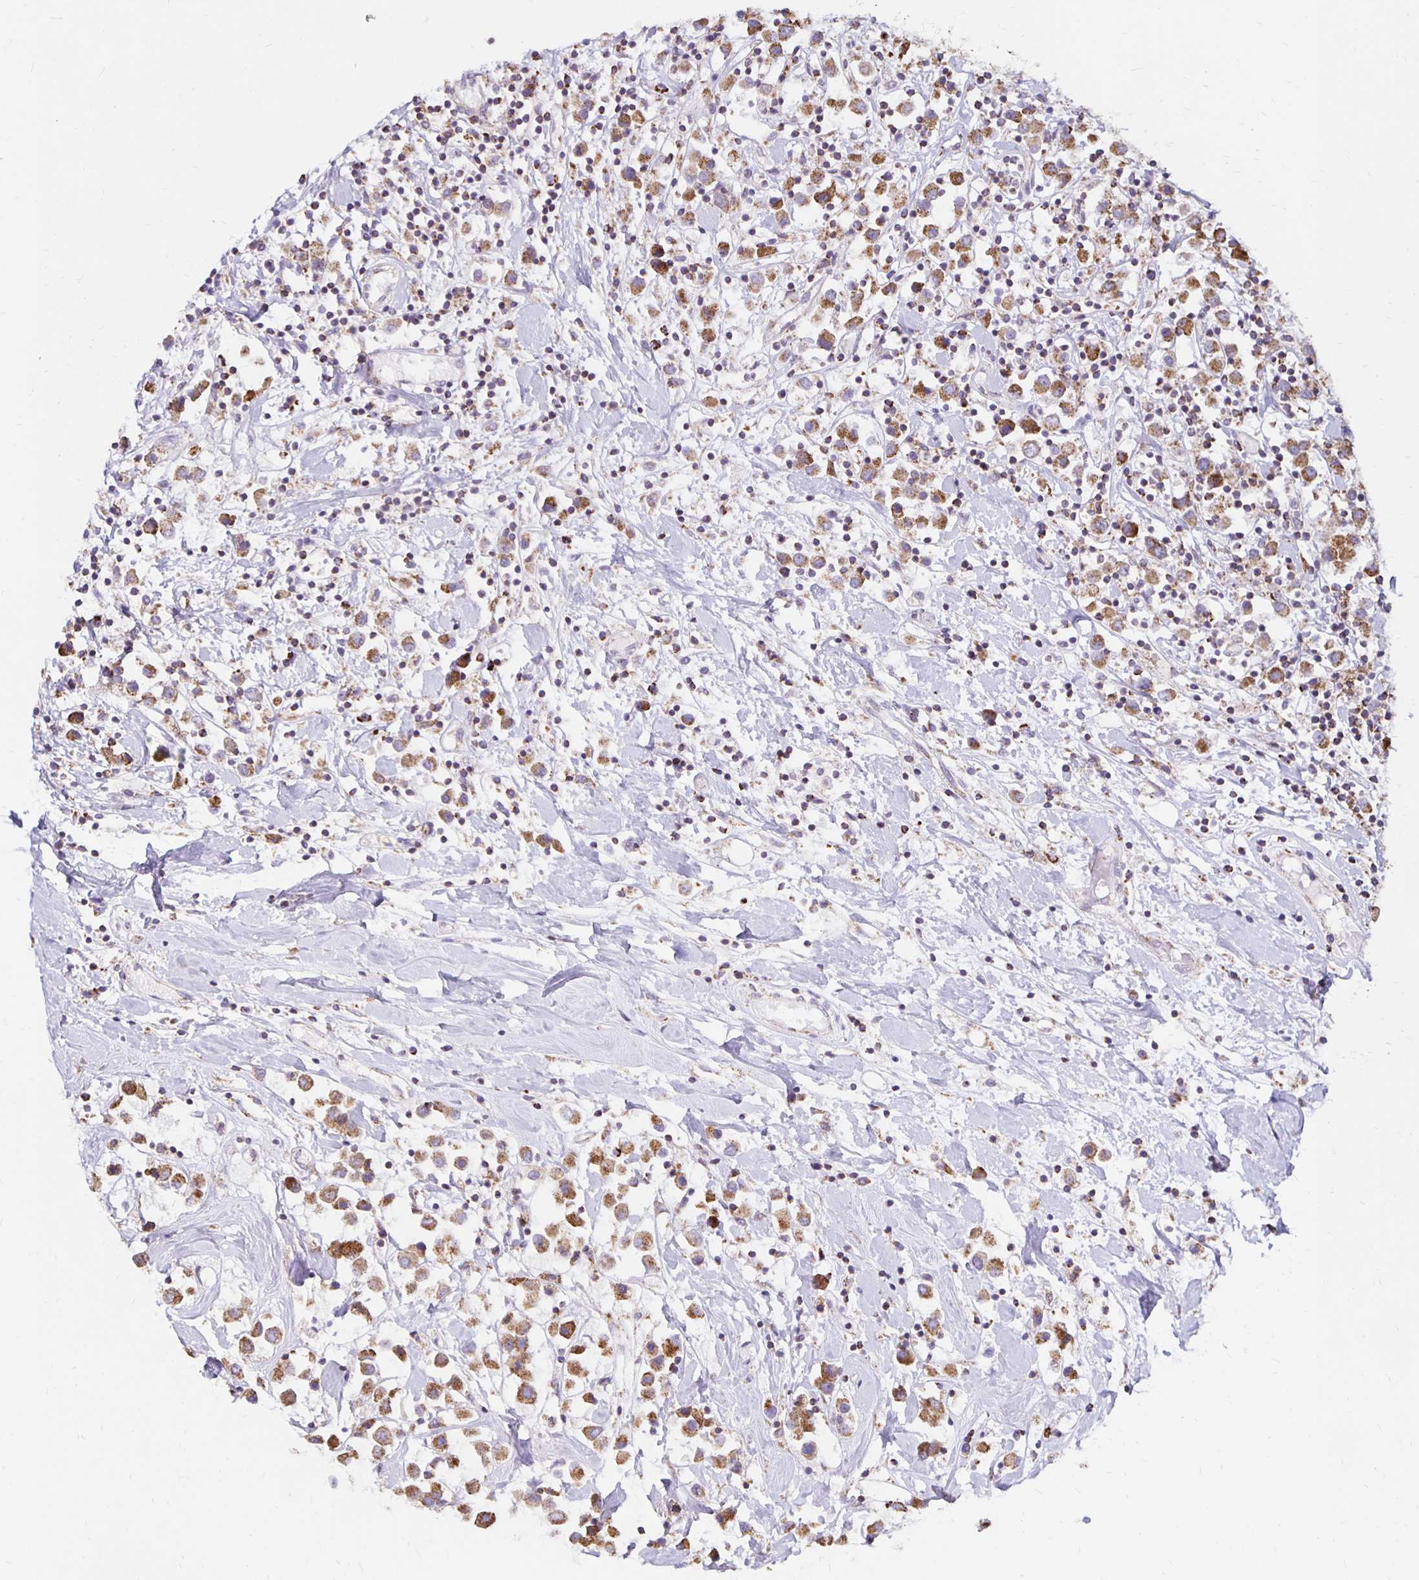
{"staining": {"intensity": "moderate", "quantity": ">75%", "location": "cytoplasmic/membranous"}, "tissue": "breast cancer", "cell_type": "Tumor cells", "image_type": "cancer", "snomed": [{"axis": "morphology", "description": "Duct carcinoma"}, {"axis": "topography", "description": "Breast"}], "caption": "A brown stain labels moderate cytoplasmic/membranous expression of a protein in breast cancer (intraductal carcinoma) tumor cells.", "gene": "IER3", "patient": {"sex": "female", "age": 61}}